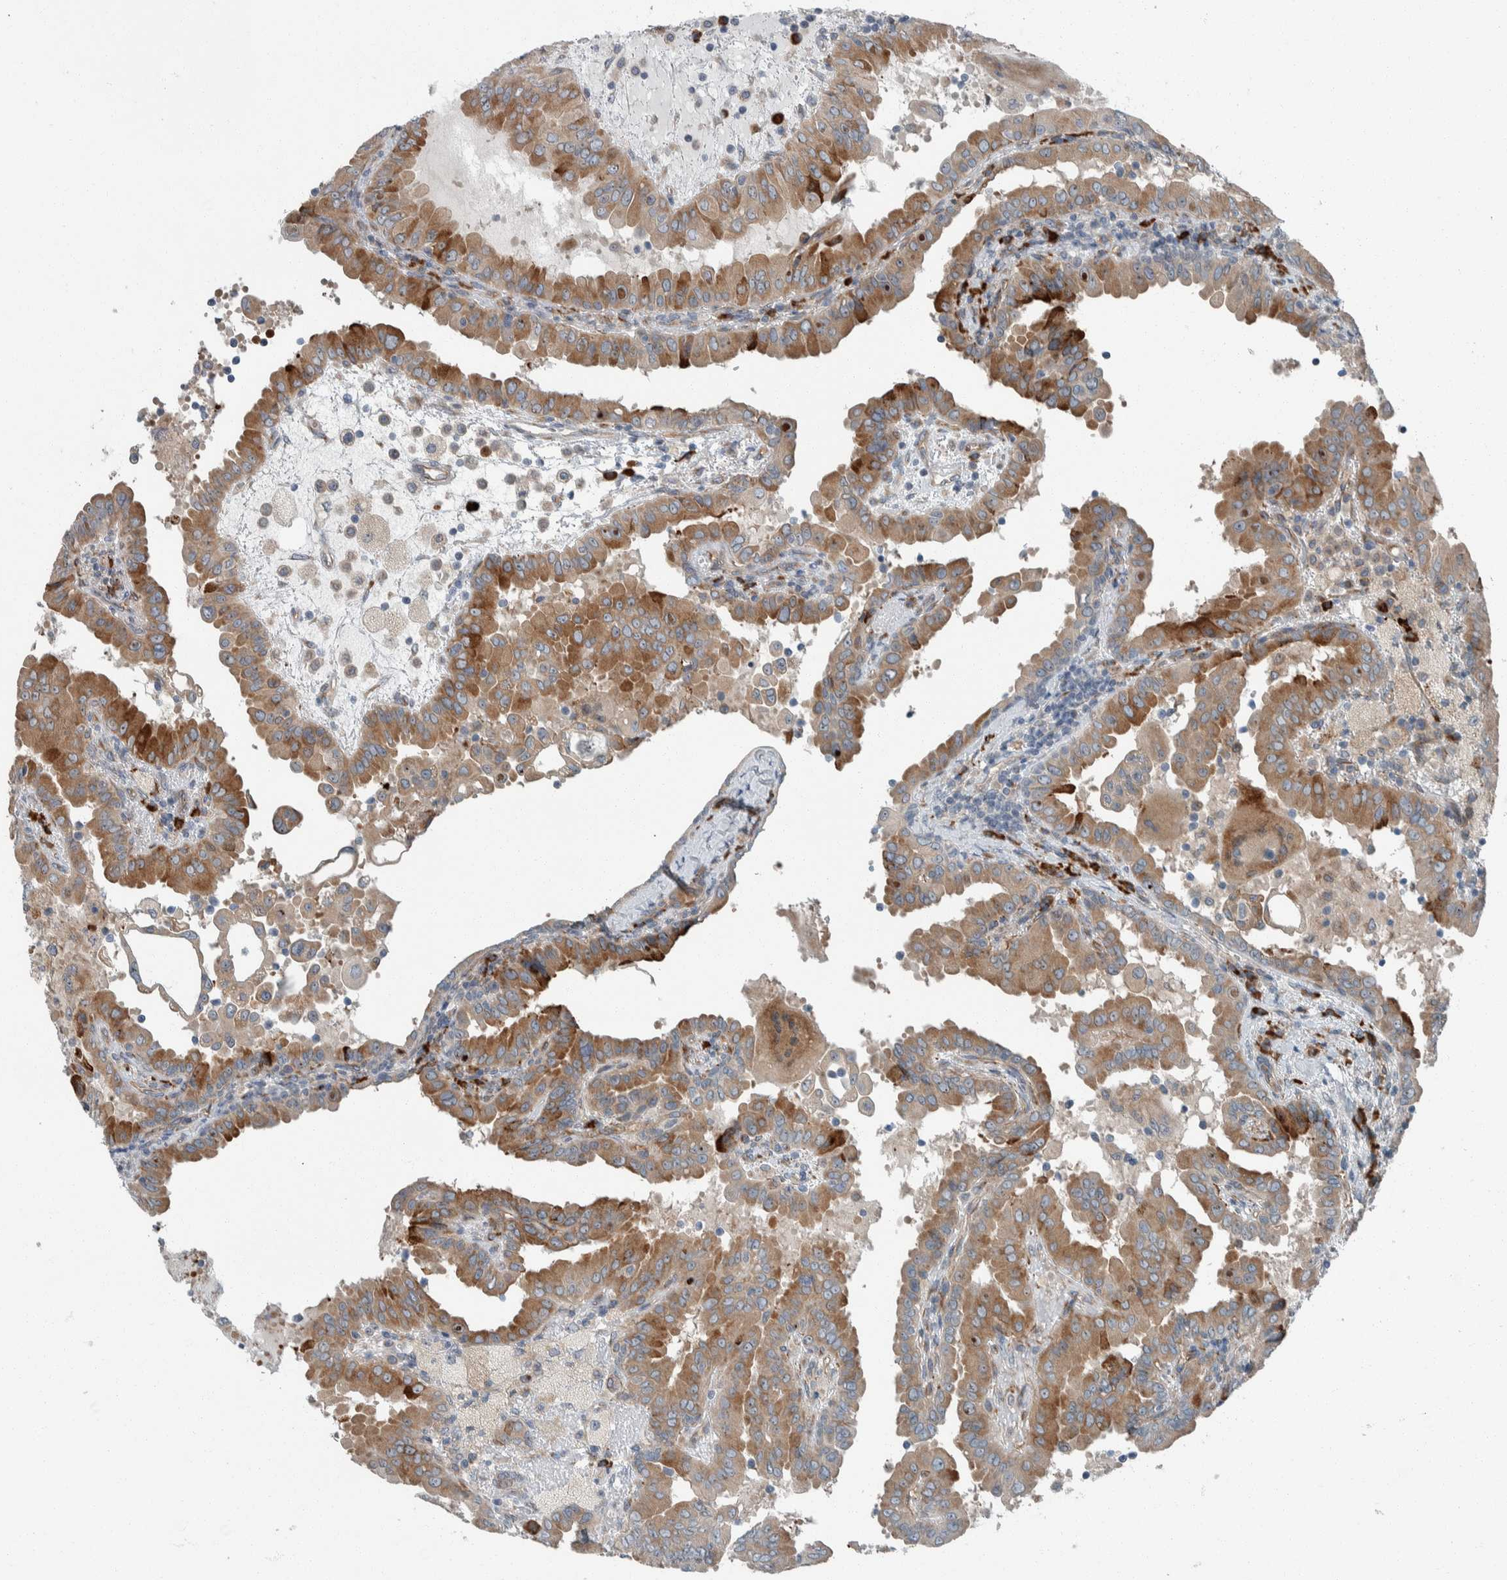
{"staining": {"intensity": "moderate", "quantity": ">75%", "location": "cytoplasmic/membranous"}, "tissue": "thyroid cancer", "cell_type": "Tumor cells", "image_type": "cancer", "snomed": [{"axis": "morphology", "description": "Papillary adenocarcinoma, NOS"}, {"axis": "topography", "description": "Thyroid gland"}], "caption": "The photomicrograph demonstrates immunohistochemical staining of thyroid cancer. There is moderate cytoplasmic/membranous expression is identified in approximately >75% of tumor cells.", "gene": "USP25", "patient": {"sex": "male", "age": 33}}